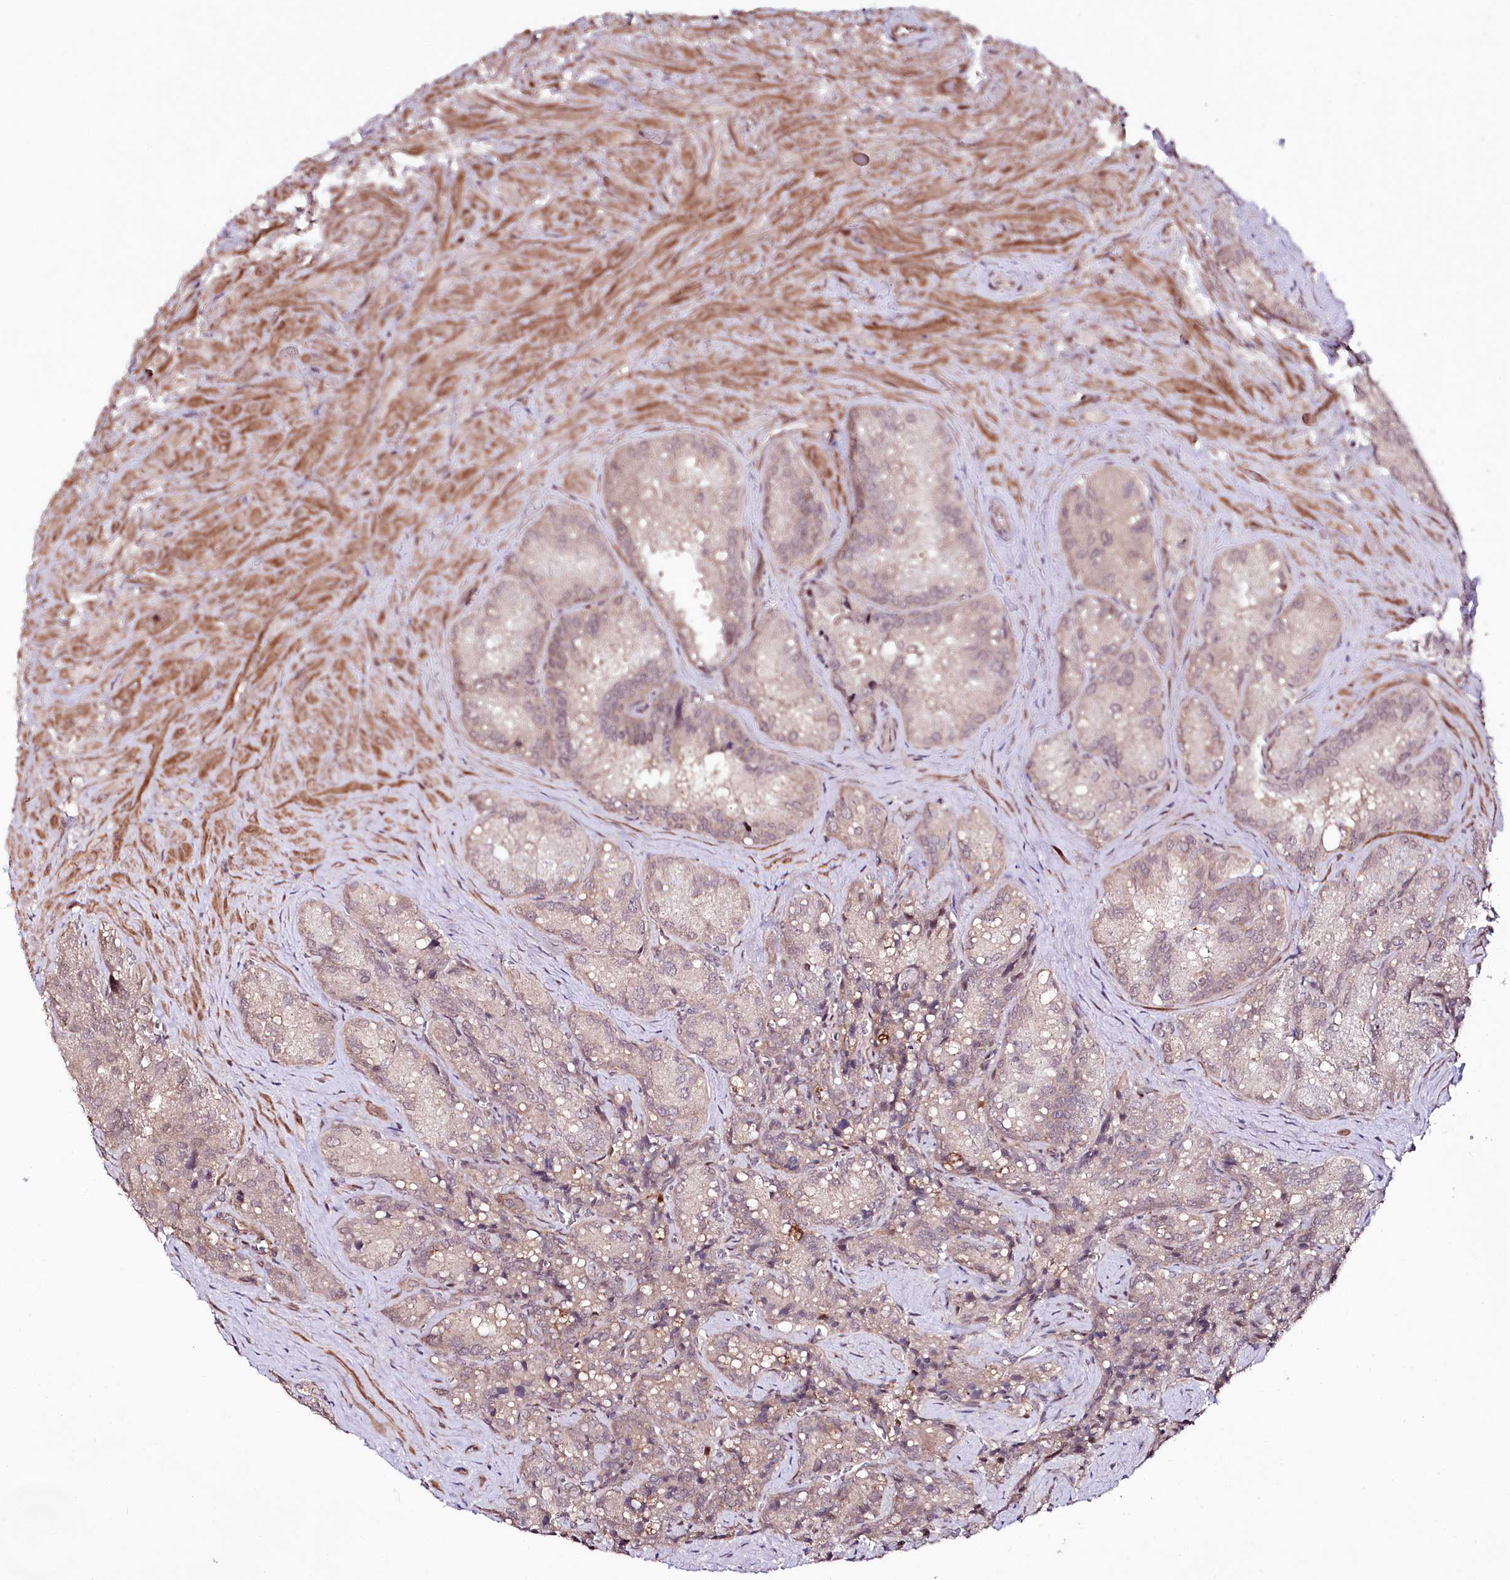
{"staining": {"intensity": "weak", "quantity": "<25%", "location": "cytoplasmic/membranous"}, "tissue": "seminal vesicle", "cell_type": "Glandular cells", "image_type": "normal", "snomed": [{"axis": "morphology", "description": "Normal tissue, NOS"}, {"axis": "topography", "description": "Seminal veicle"}], "caption": "DAB (3,3'-diaminobenzidine) immunohistochemical staining of unremarkable seminal vesicle shows no significant staining in glandular cells.", "gene": "PHLDB1", "patient": {"sex": "male", "age": 62}}